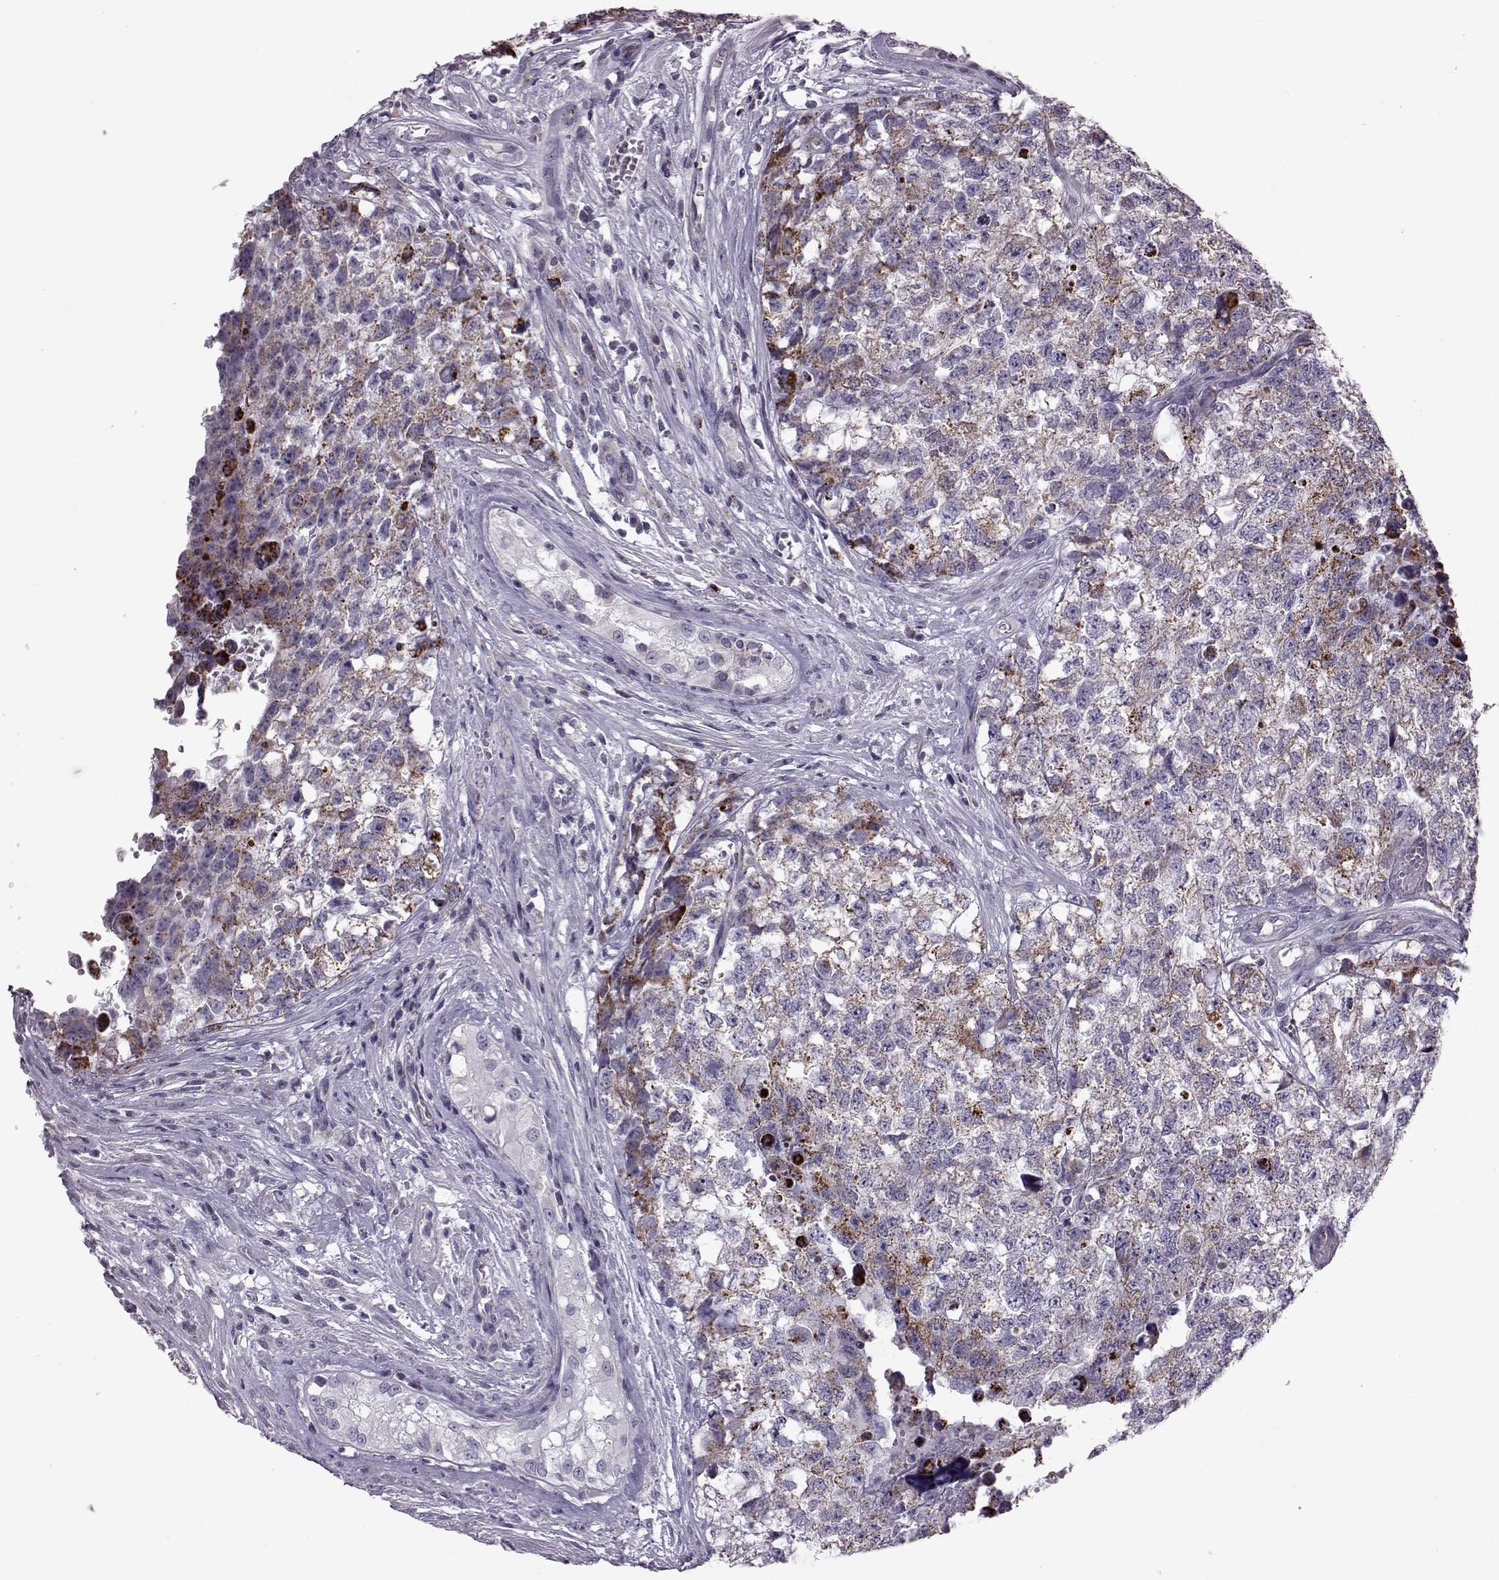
{"staining": {"intensity": "strong", "quantity": ">75%", "location": "cytoplasmic/membranous"}, "tissue": "testis cancer", "cell_type": "Tumor cells", "image_type": "cancer", "snomed": [{"axis": "morphology", "description": "Seminoma, NOS"}, {"axis": "morphology", "description": "Carcinoma, Embryonal, NOS"}, {"axis": "topography", "description": "Testis"}], "caption": "Brown immunohistochemical staining in testis cancer exhibits strong cytoplasmic/membranous staining in about >75% of tumor cells. (brown staining indicates protein expression, while blue staining denotes nuclei).", "gene": "RIMS2", "patient": {"sex": "male", "age": 22}}